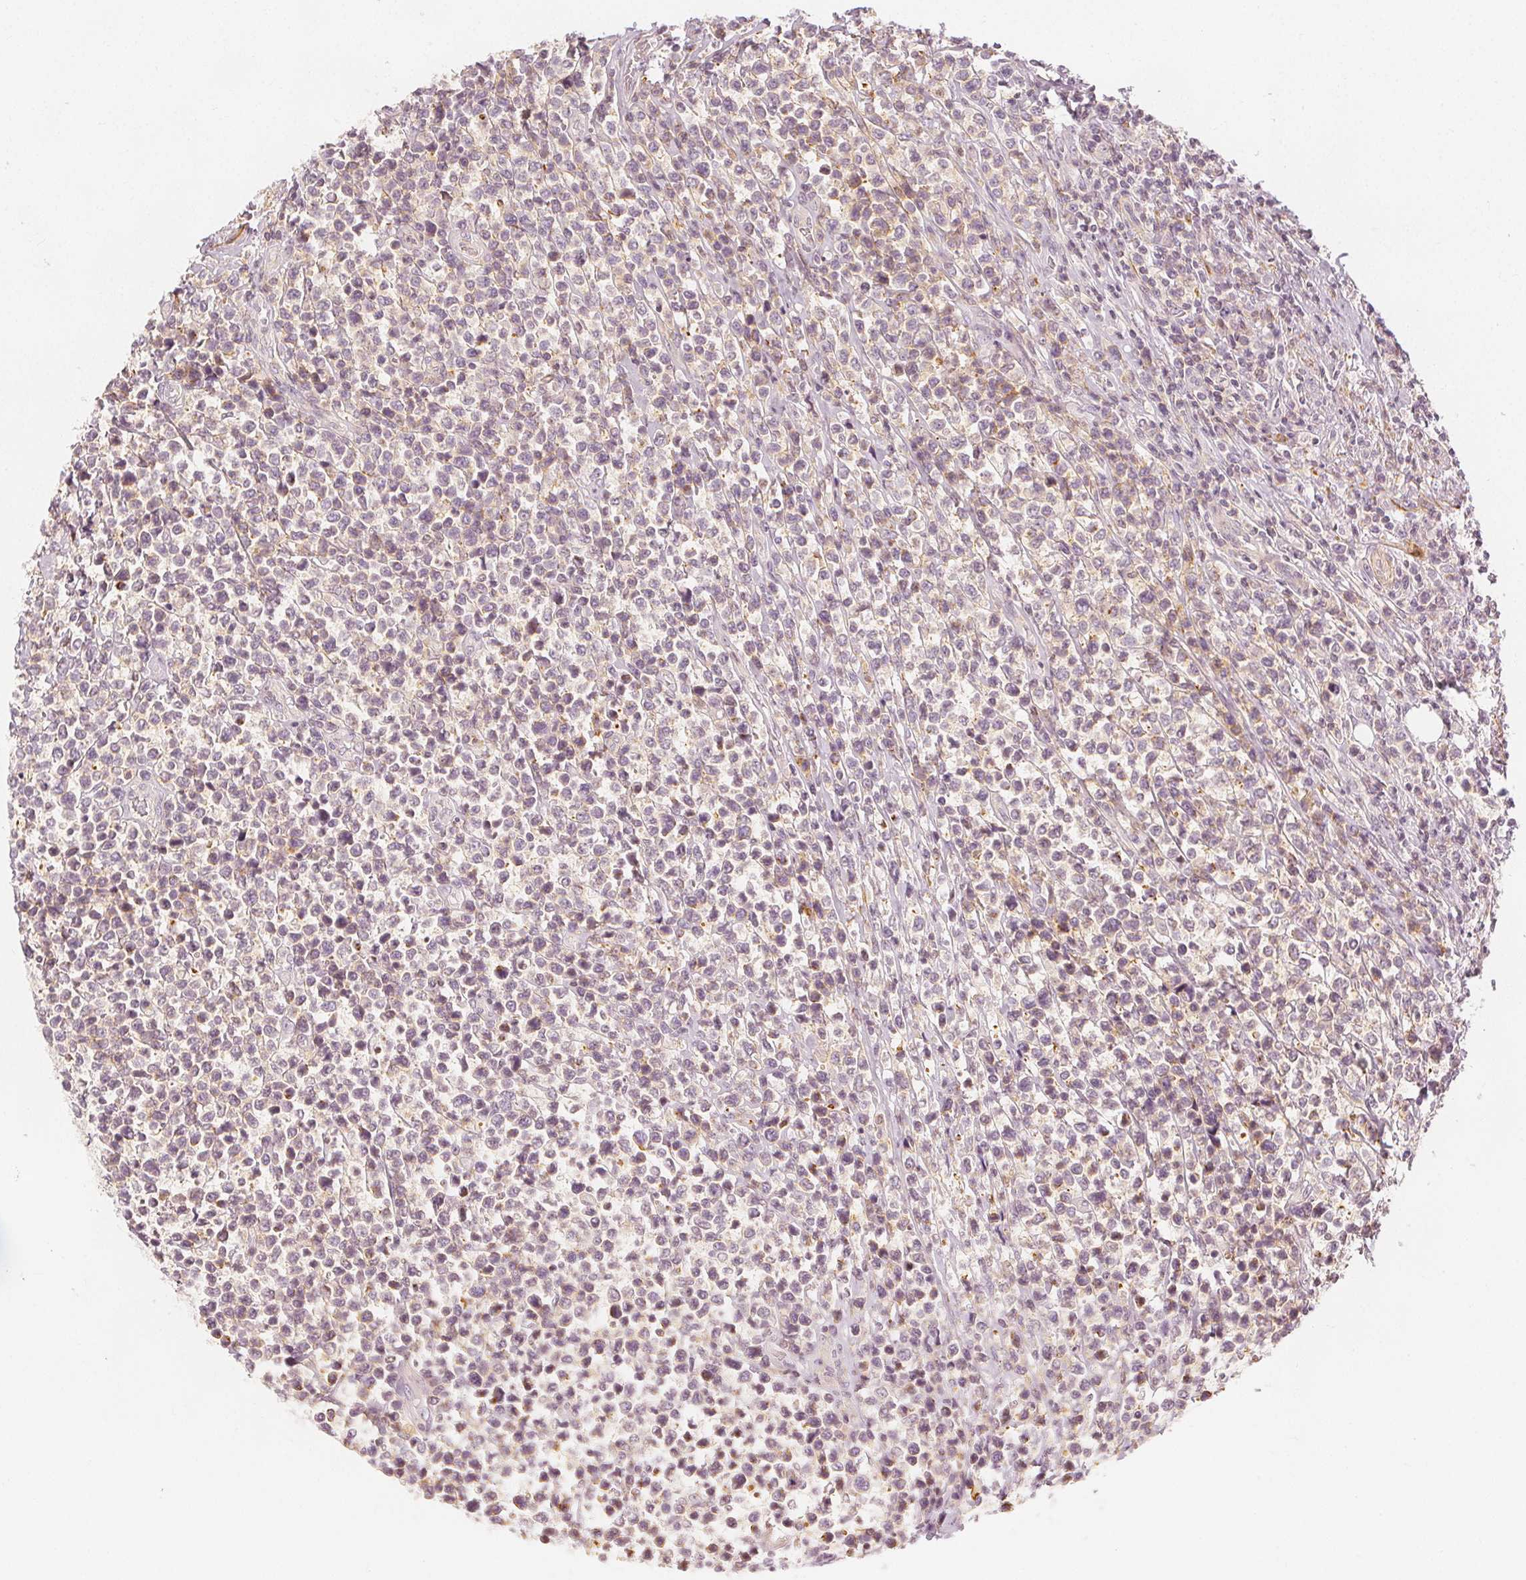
{"staining": {"intensity": "negative", "quantity": "none", "location": "none"}, "tissue": "lymphoma", "cell_type": "Tumor cells", "image_type": "cancer", "snomed": [{"axis": "morphology", "description": "Malignant lymphoma, non-Hodgkin's type, High grade"}, {"axis": "topography", "description": "Soft tissue"}], "caption": "Tumor cells are negative for brown protein staining in malignant lymphoma, non-Hodgkin's type (high-grade). (DAB (3,3'-diaminobenzidine) IHC visualized using brightfield microscopy, high magnification).", "gene": "ARHGAP26", "patient": {"sex": "female", "age": 56}}